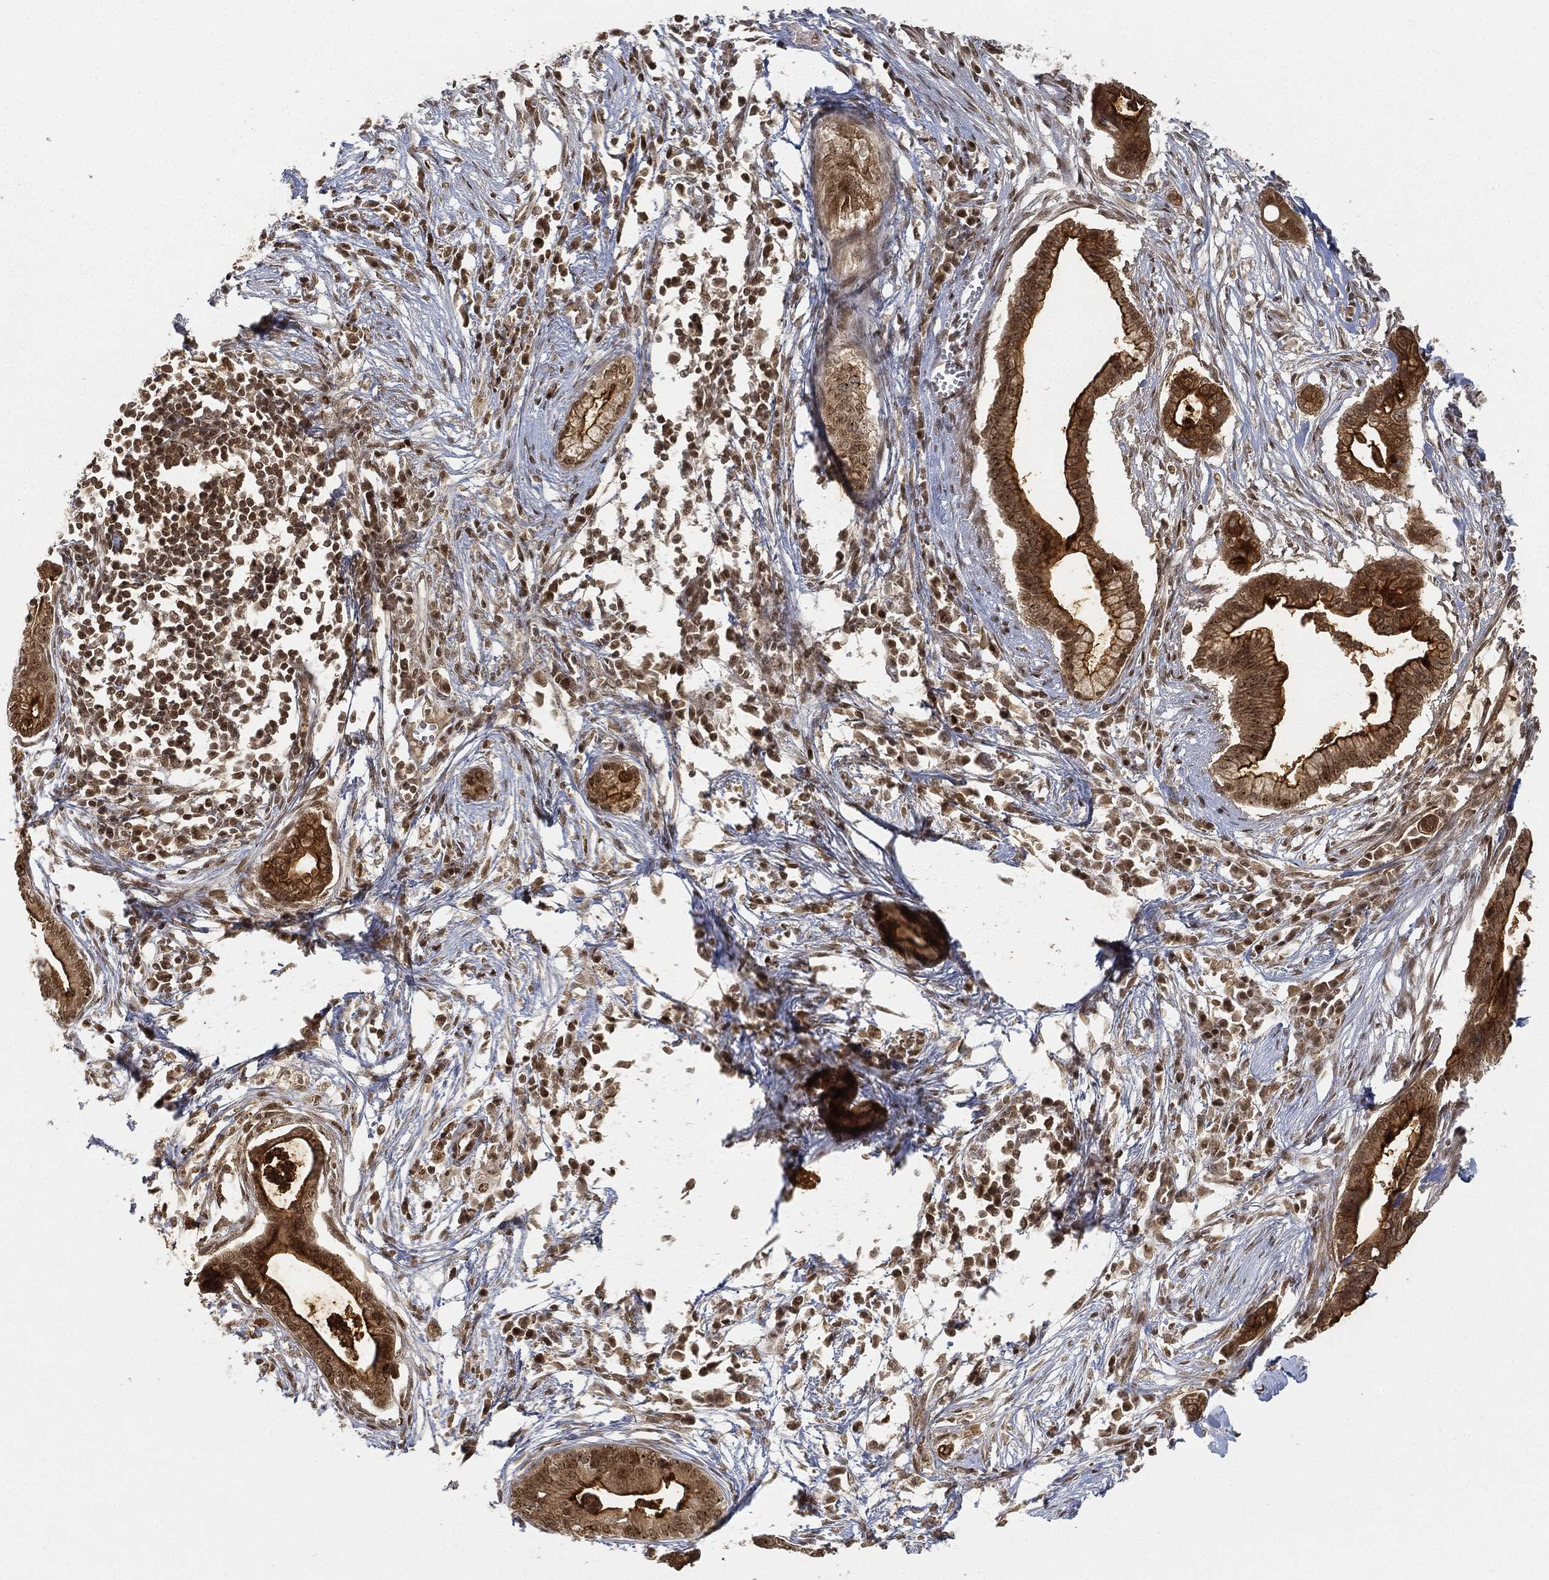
{"staining": {"intensity": "strong", "quantity": "25%-75%", "location": "cytoplasmic/membranous"}, "tissue": "pancreatic cancer", "cell_type": "Tumor cells", "image_type": "cancer", "snomed": [{"axis": "morphology", "description": "Normal tissue, NOS"}, {"axis": "morphology", "description": "Adenocarcinoma, NOS"}, {"axis": "topography", "description": "Pancreas"}], "caption": "High-magnification brightfield microscopy of pancreatic adenocarcinoma stained with DAB (3,3'-diaminobenzidine) (brown) and counterstained with hematoxylin (blue). tumor cells exhibit strong cytoplasmic/membranous positivity is present in approximately25%-75% of cells. The staining was performed using DAB, with brown indicating positive protein expression. Nuclei are stained blue with hematoxylin.", "gene": "CIB1", "patient": {"sex": "female", "age": 58}}